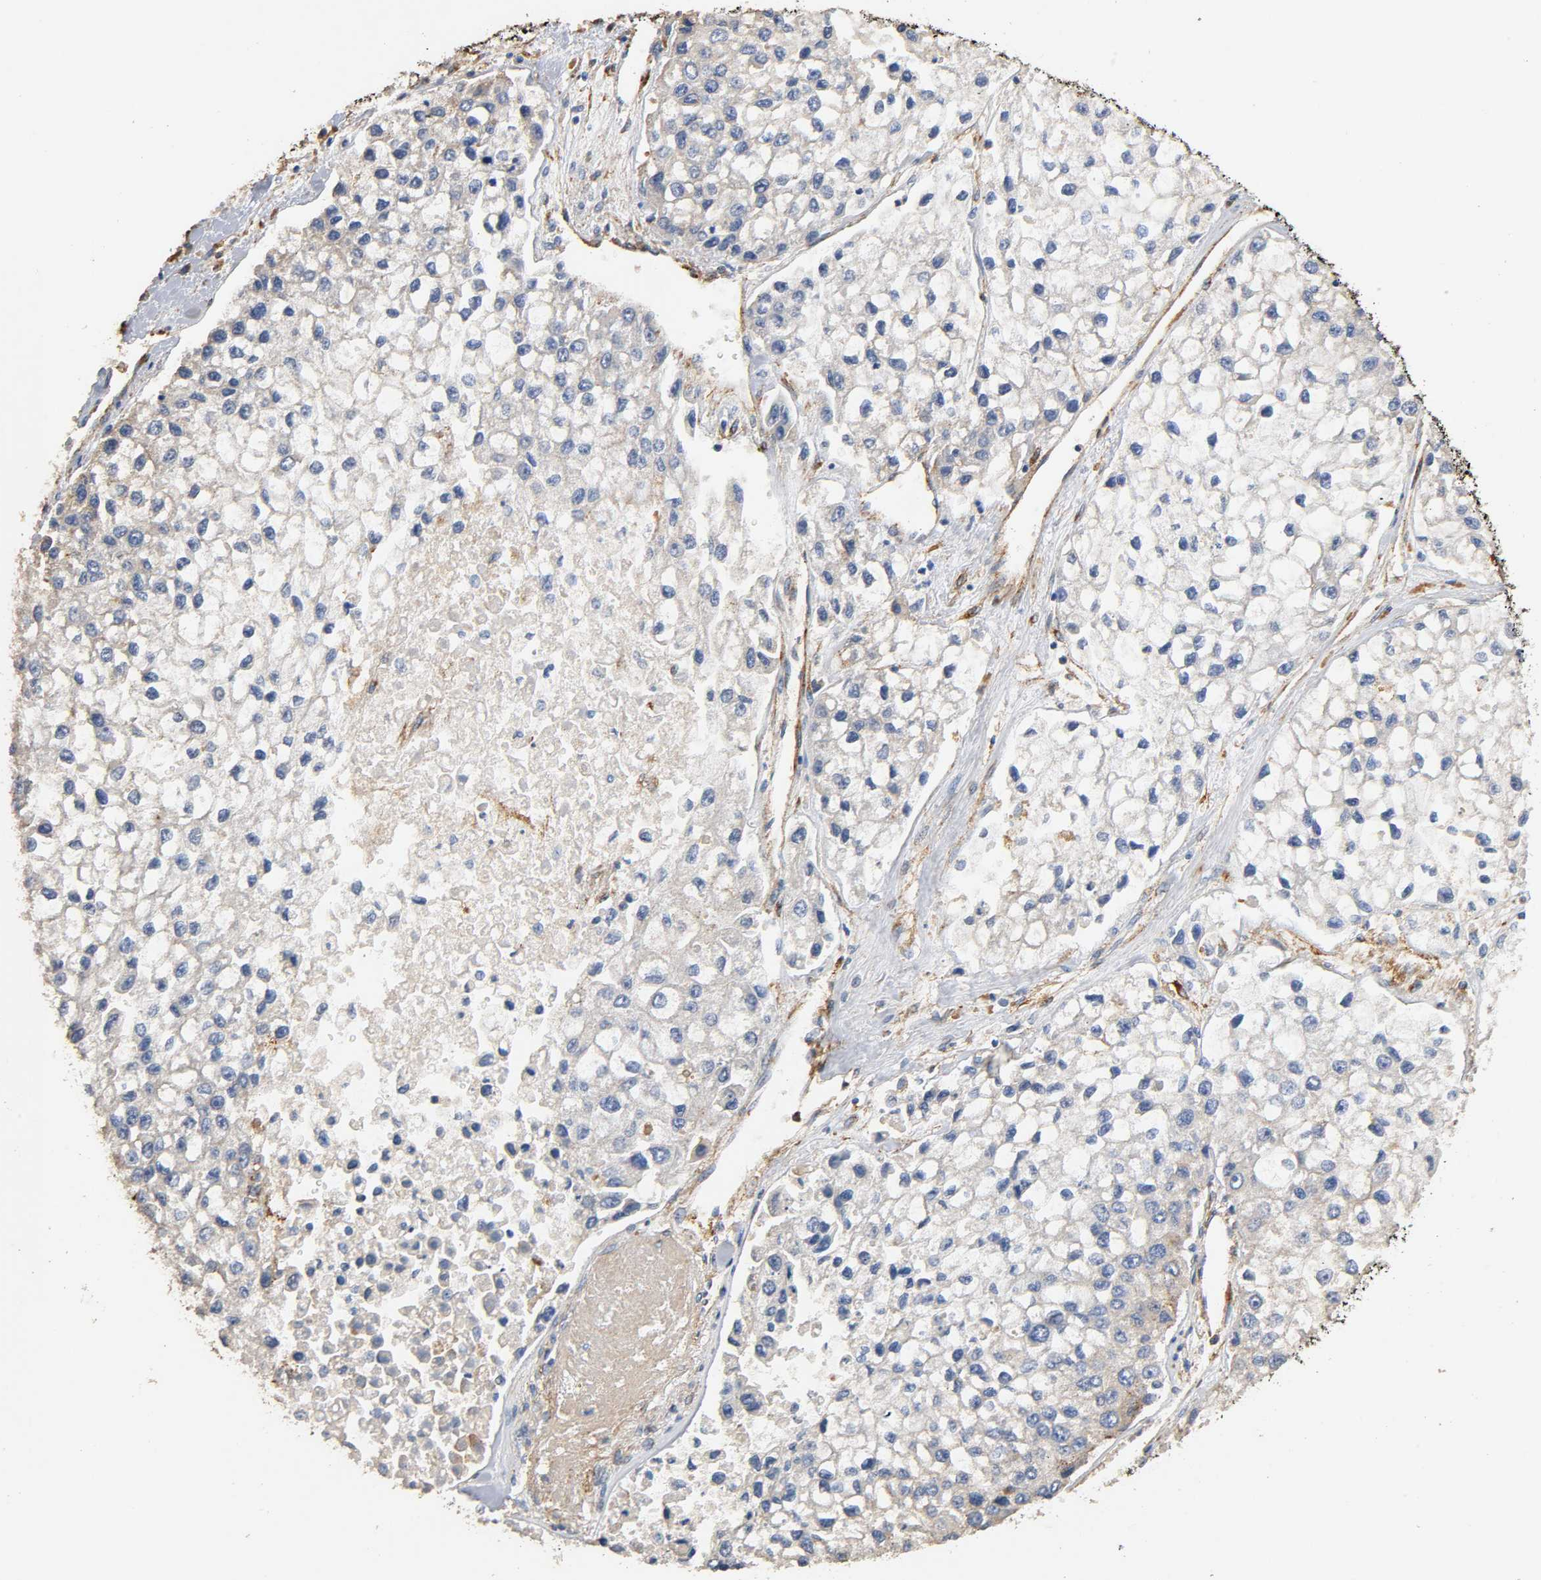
{"staining": {"intensity": "weak", "quantity": "<25%", "location": "cytoplasmic/membranous"}, "tissue": "liver cancer", "cell_type": "Tumor cells", "image_type": "cancer", "snomed": [{"axis": "morphology", "description": "Carcinoma, Hepatocellular, NOS"}, {"axis": "topography", "description": "Liver"}], "caption": "Tumor cells are negative for brown protein staining in liver cancer (hepatocellular carcinoma).", "gene": "IFITM3", "patient": {"sex": "female", "age": 66}}